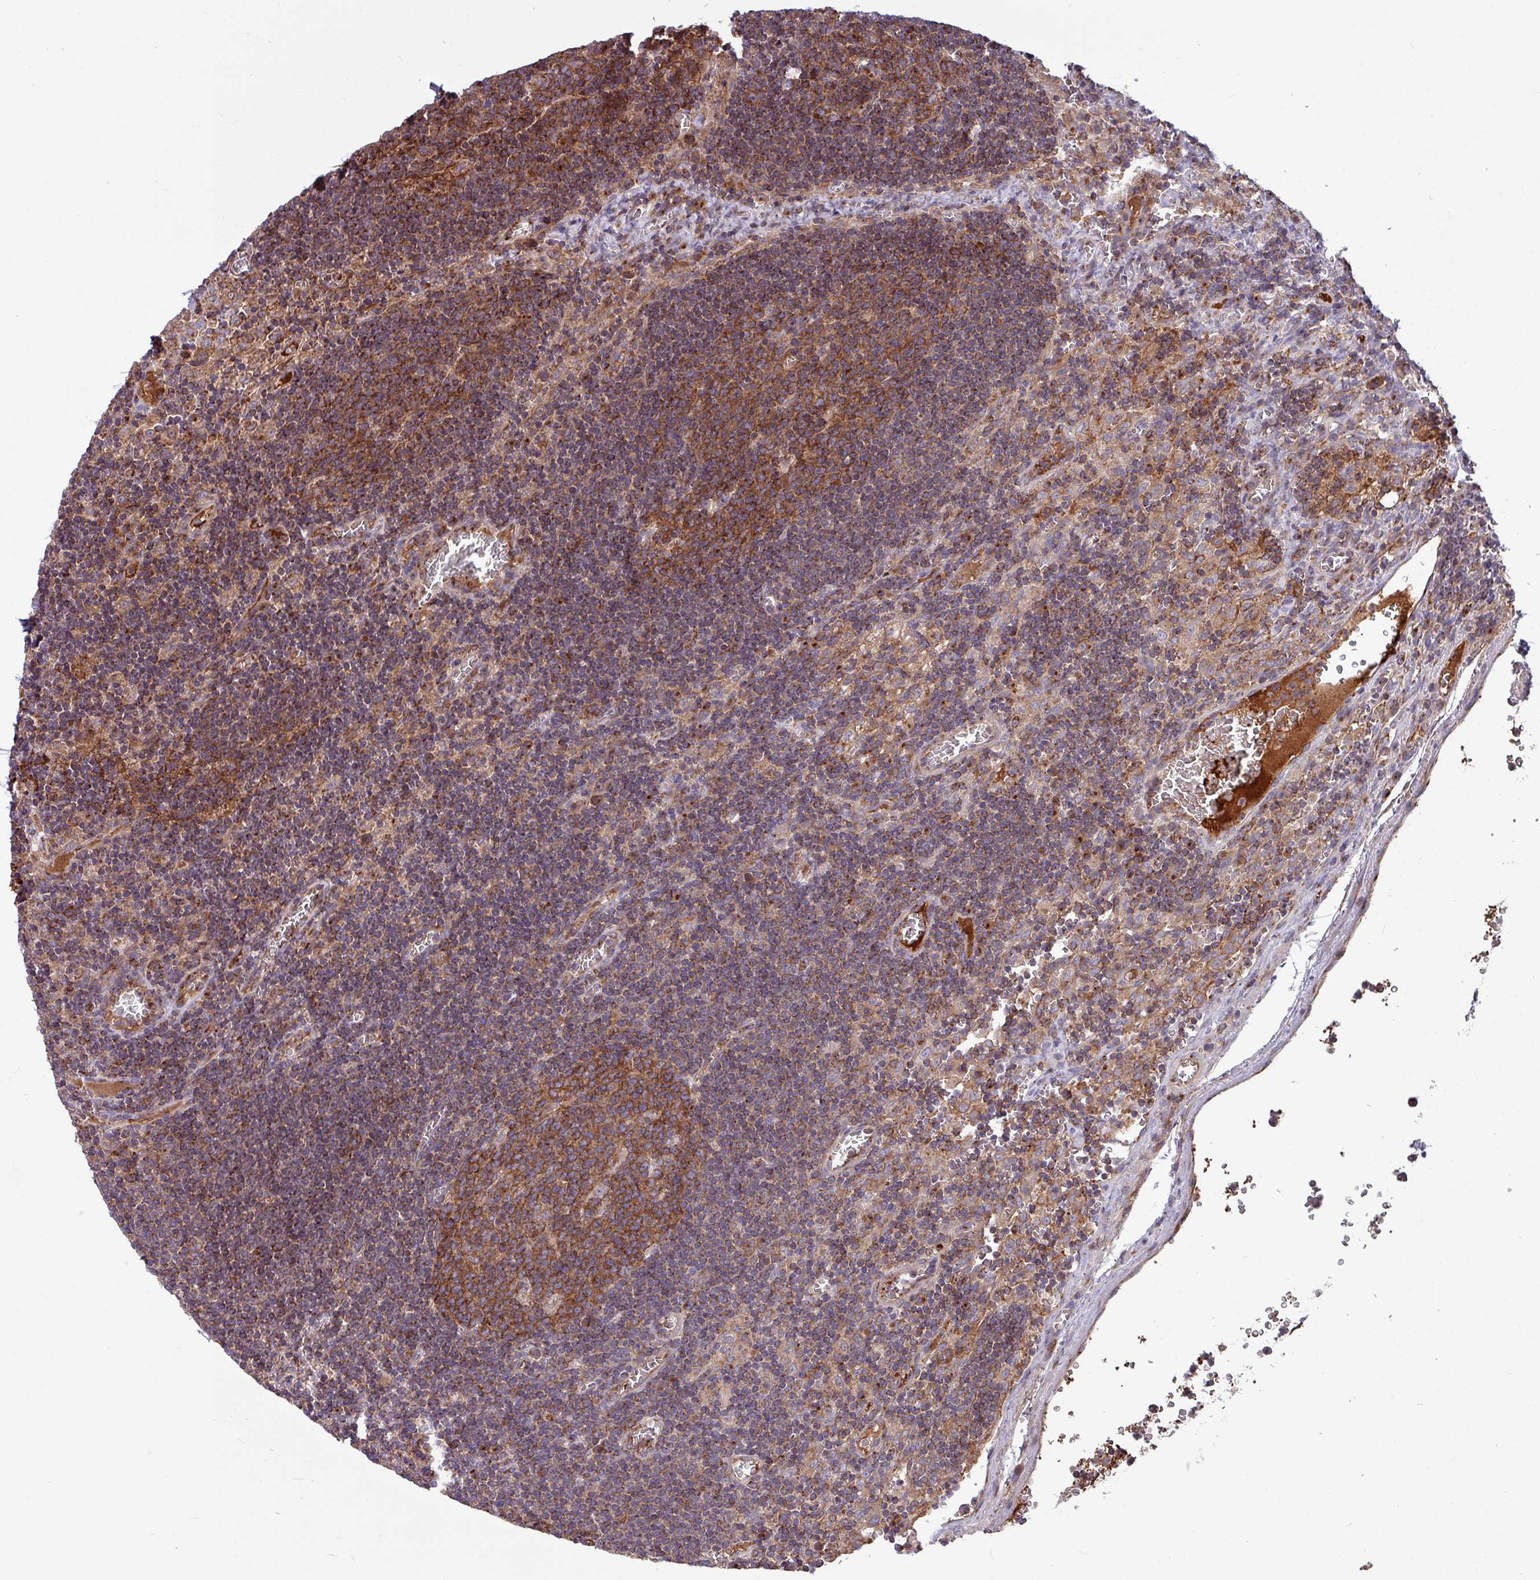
{"staining": {"intensity": "strong", "quantity": ">75%", "location": "cytoplasmic/membranous"}, "tissue": "lymph node", "cell_type": "Germinal center cells", "image_type": "normal", "snomed": [{"axis": "morphology", "description": "Normal tissue, NOS"}, {"axis": "topography", "description": "Lymph node"}], "caption": "A high-resolution histopathology image shows immunohistochemistry staining of normal lymph node, which exhibits strong cytoplasmic/membranous positivity in about >75% of germinal center cells. (DAB (3,3'-diaminobenzidine) IHC, brown staining for protein, blue staining for nuclei).", "gene": "LSM12", "patient": {"sex": "male", "age": 50}}